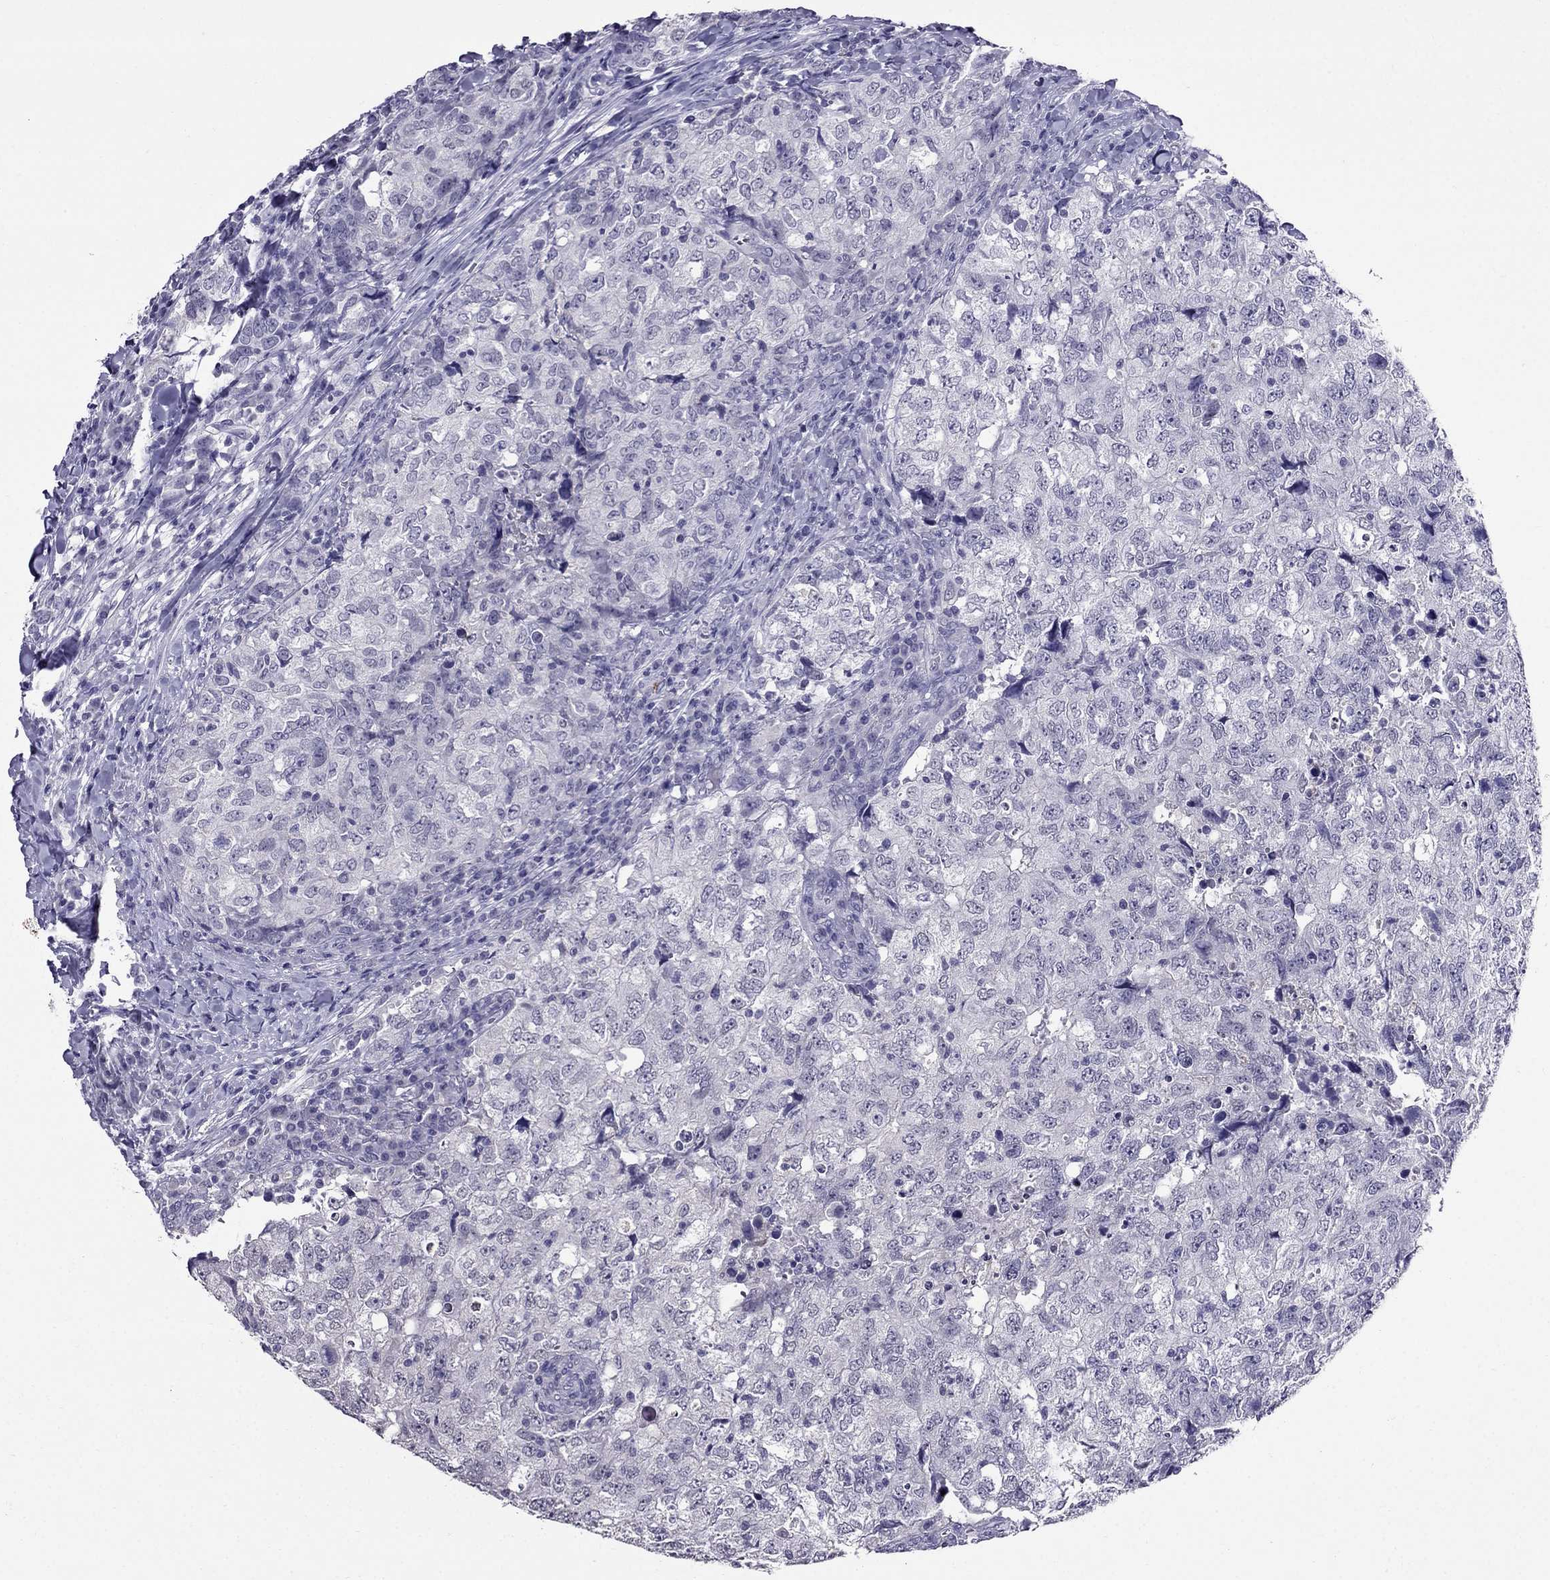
{"staining": {"intensity": "negative", "quantity": "none", "location": "none"}, "tissue": "breast cancer", "cell_type": "Tumor cells", "image_type": "cancer", "snomed": [{"axis": "morphology", "description": "Duct carcinoma"}, {"axis": "topography", "description": "Breast"}], "caption": "Immunohistochemical staining of human intraductal carcinoma (breast) demonstrates no significant positivity in tumor cells.", "gene": "OLFM4", "patient": {"sex": "female", "age": 30}}